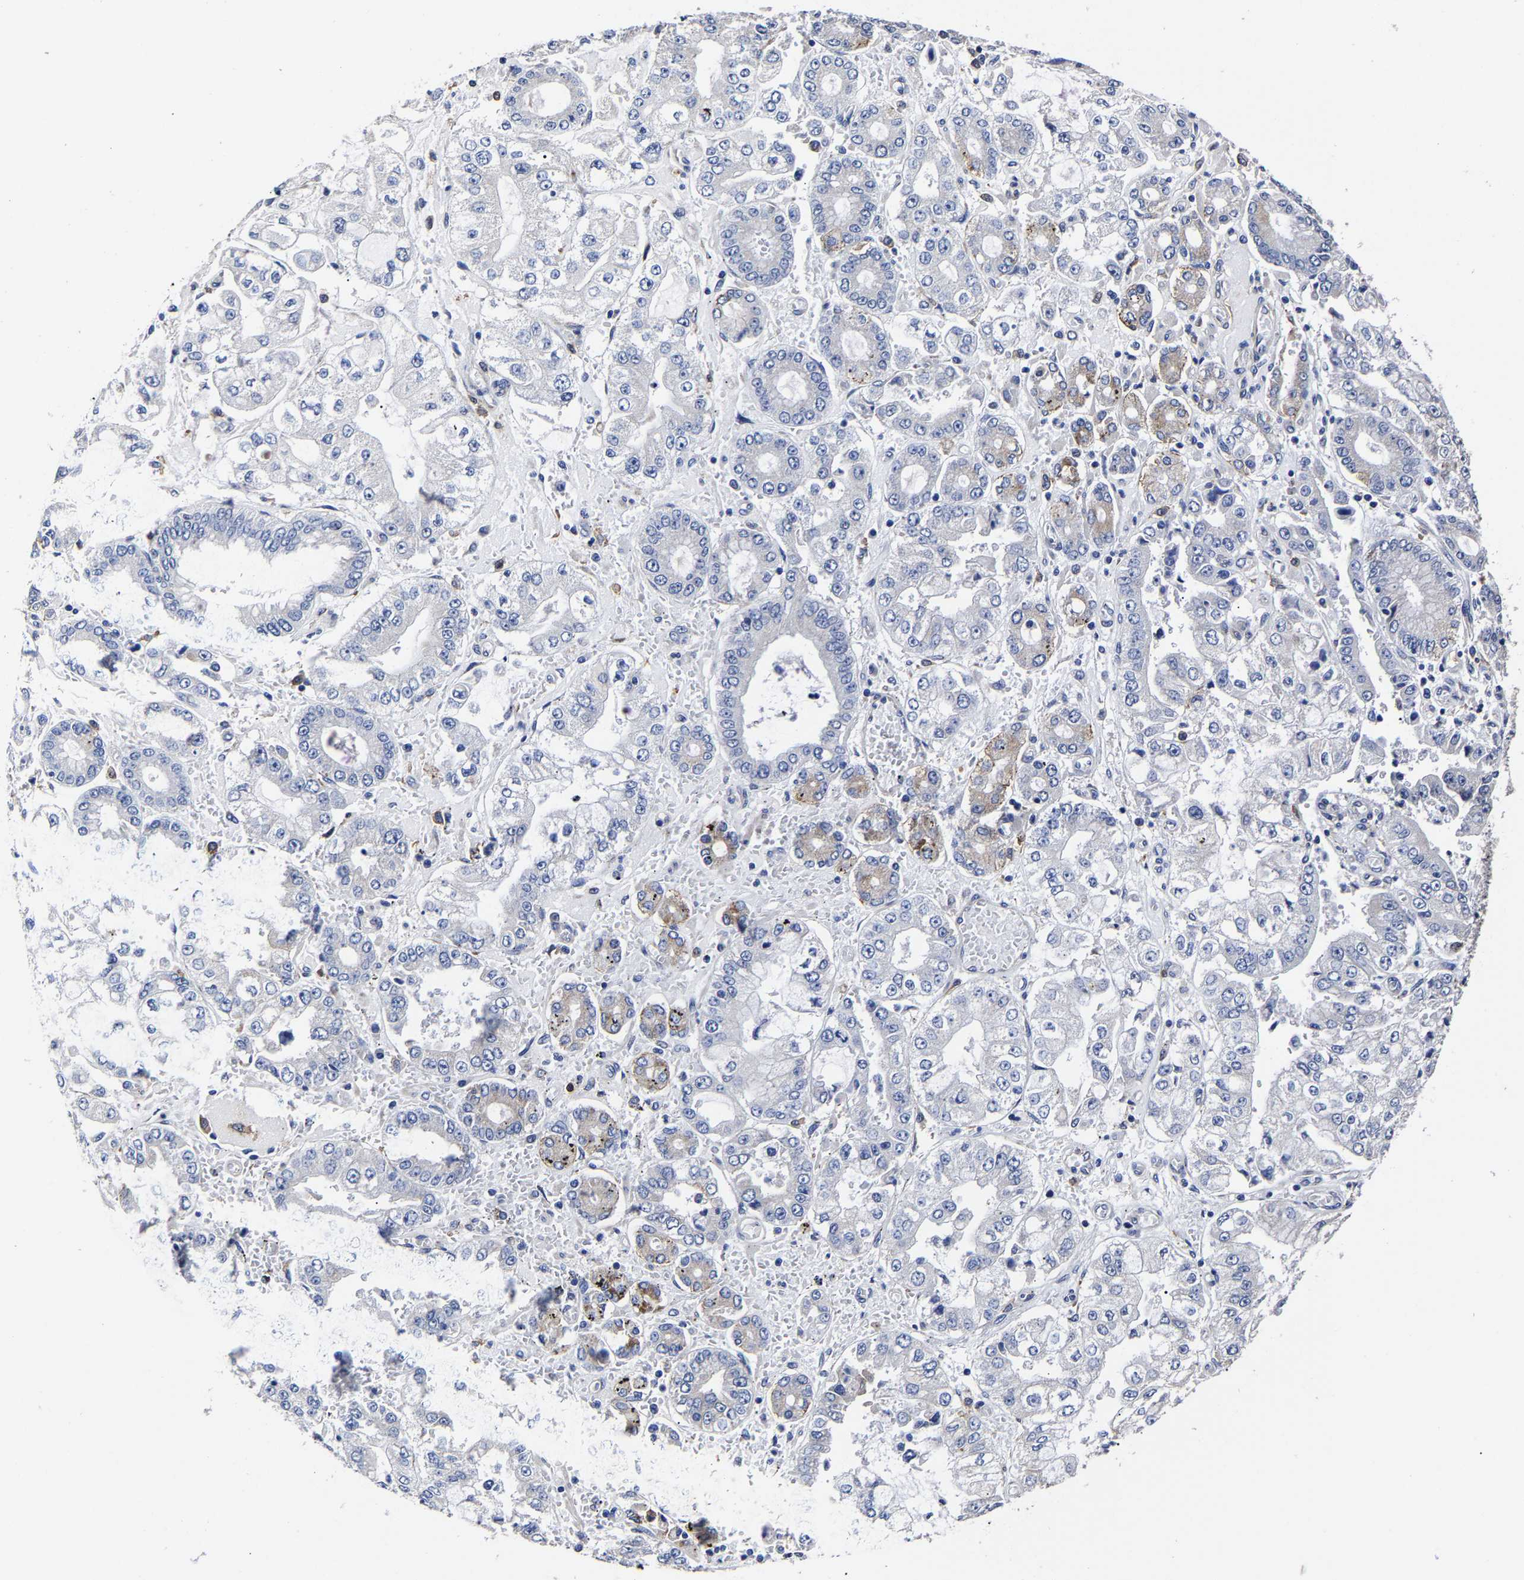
{"staining": {"intensity": "negative", "quantity": "none", "location": "none"}, "tissue": "stomach cancer", "cell_type": "Tumor cells", "image_type": "cancer", "snomed": [{"axis": "morphology", "description": "Adenocarcinoma, NOS"}, {"axis": "topography", "description": "Stomach"}], "caption": "Tumor cells are negative for protein expression in human stomach adenocarcinoma.", "gene": "AASS", "patient": {"sex": "male", "age": 76}}